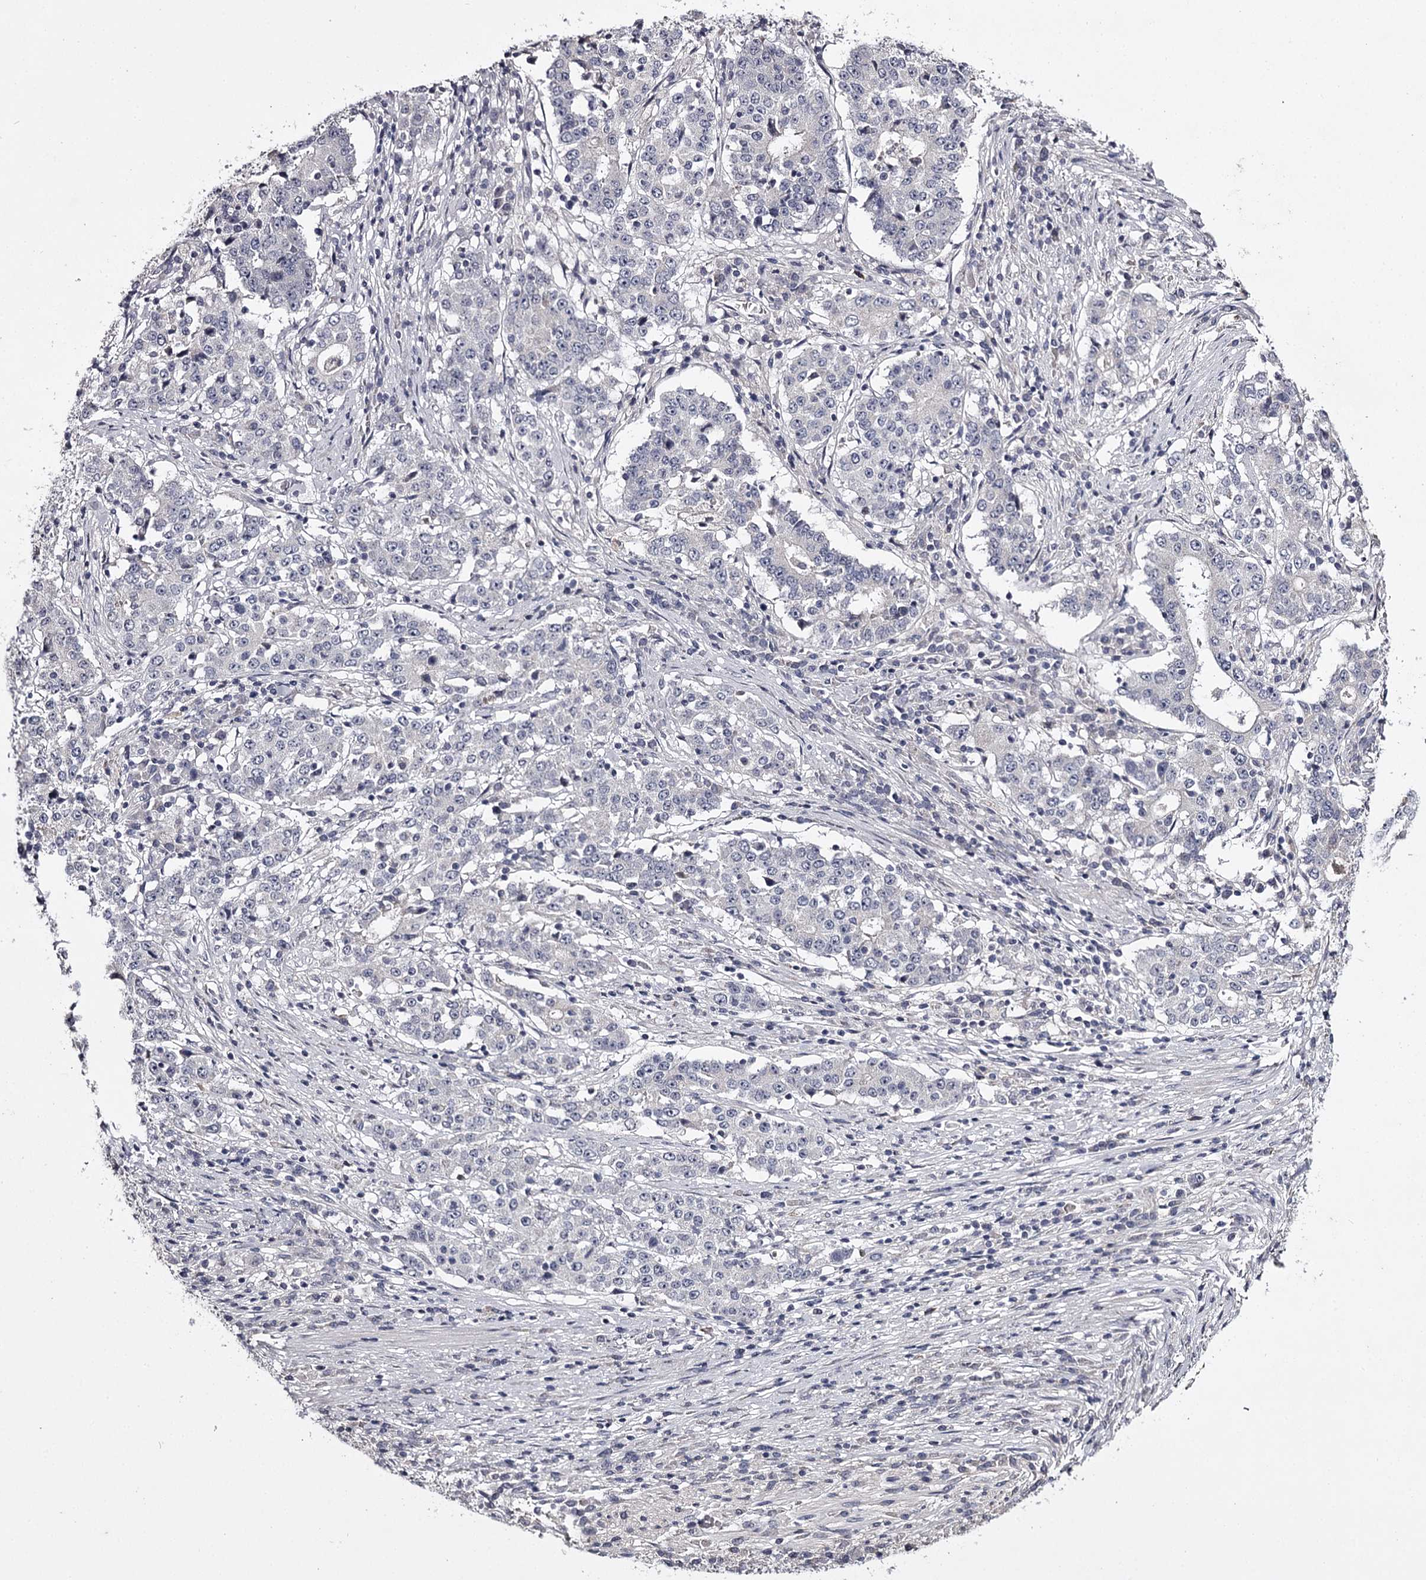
{"staining": {"intensity": "negative", "quantity": "none", "location": "none"}, "tissue": "stomach cancer", "cell_type": "Tumor cells", "image_type": "cancer", "snomed": [{"axis": "morphology", "description": "Adenocarcinoma, NOS"}, {"axis": "topography", "description": "Stomach"}], "caption": "Immunohistochemistry (IHC) of stomach cancer exhibits no expression in tumor cells.", "gene": "PRM2", "patient": {"sex": "male", "age": 59}}